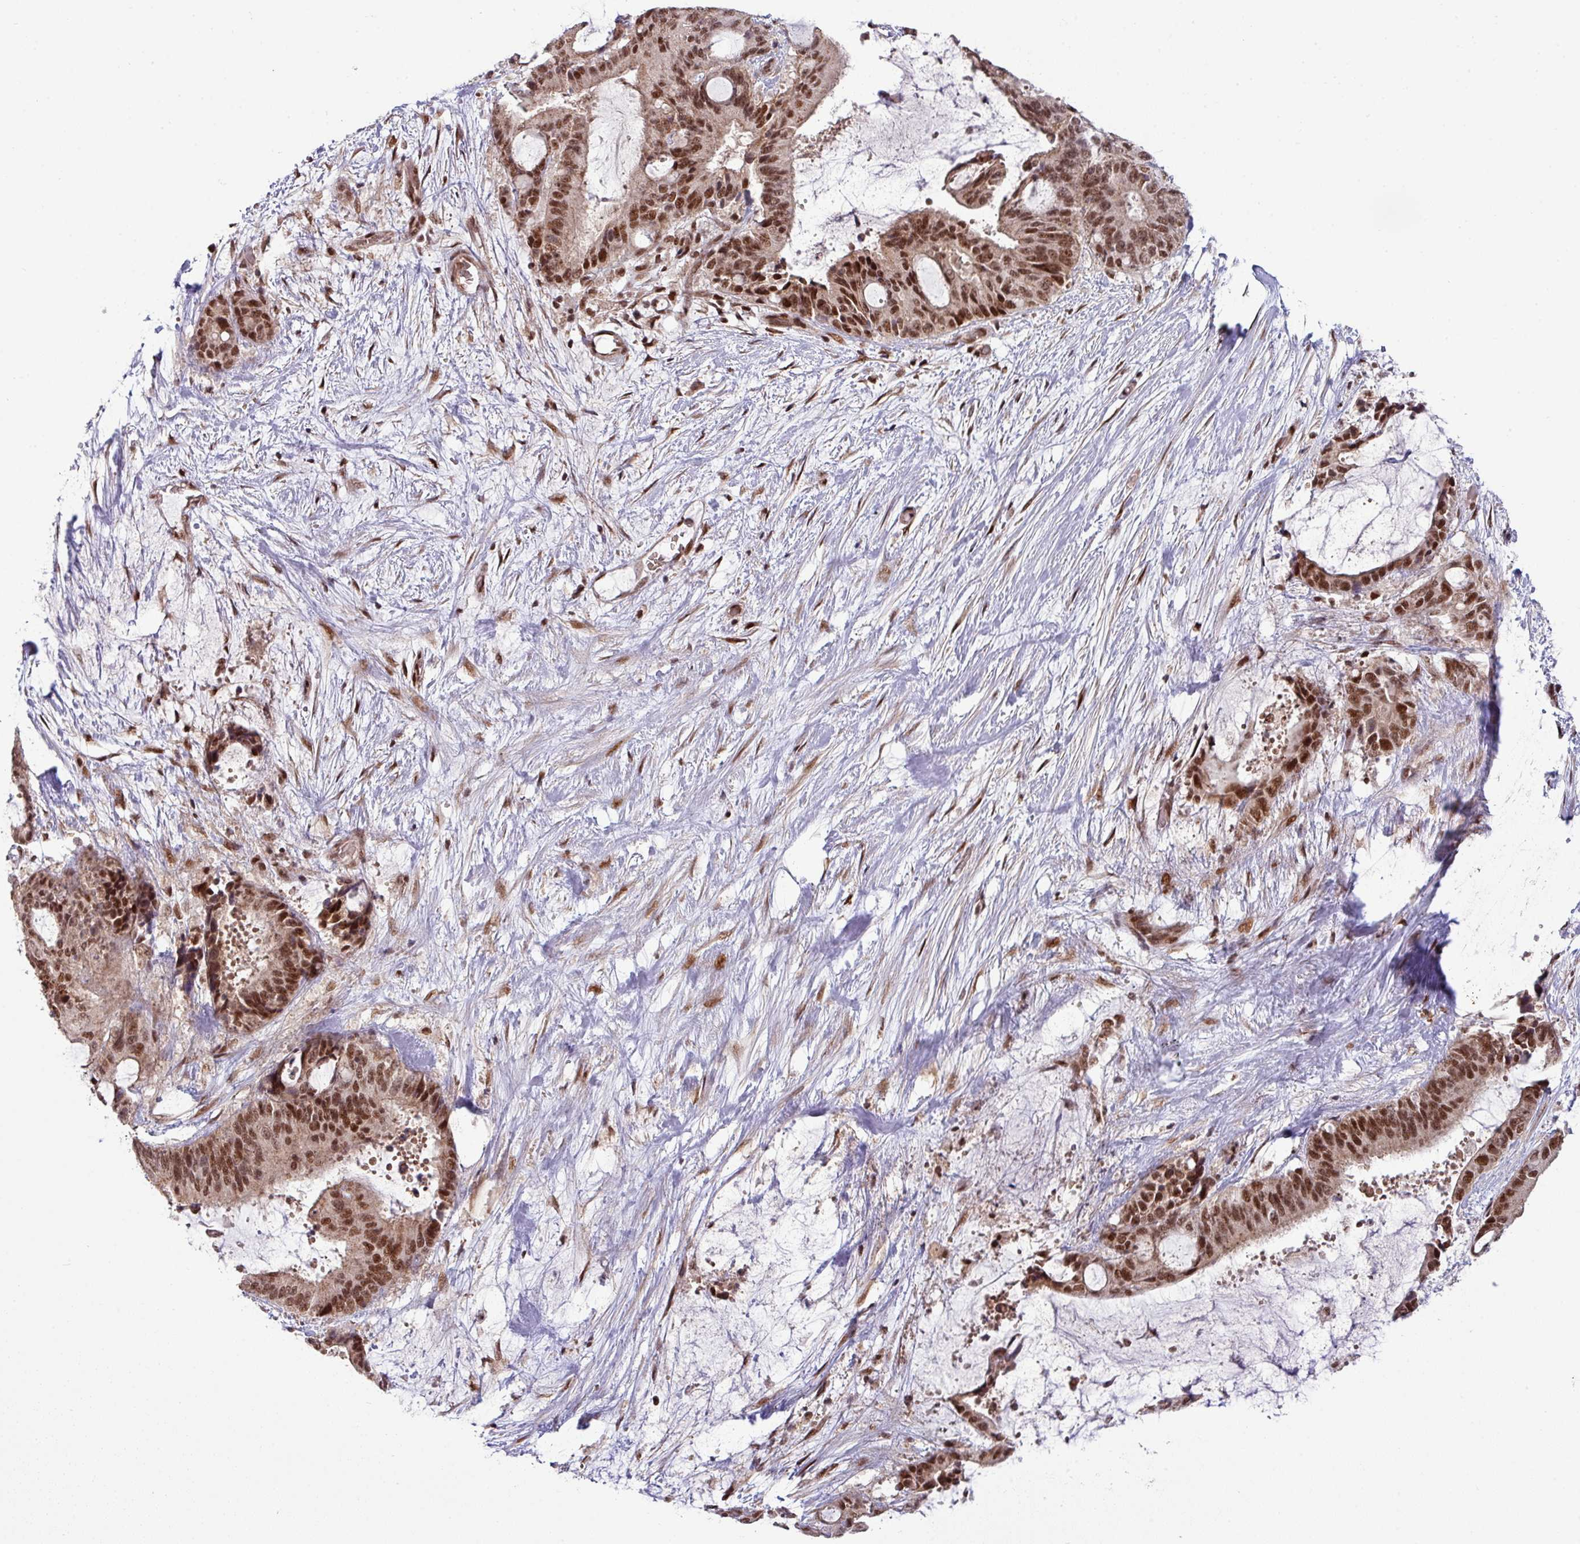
{"staining": {"intensity": "strong", "quantity": ">75%", "location": "nuclear"}, "tissue": "liver cancer", "cell_type": "Tumor cells", "image_type": "cancer", "snomed": [{"axis": "morphology", "description": "Normal tissue, NOS"}, {"axis": "morphology", "description": "Cholangiocarcinoma"}, {"axis": "topography", "description": "Liver"}, {"axis": "topography", "description": "Peripheral nerve tissue"}], "caption": "This micrograph displays cholangiocarcinoma (liver) stained with IHC to label a protein in brown. The nuclear of tumor cells show strong positivity for the protein. Nuclei are counter-stained blue.", "gene": "PHF23", "patient": {"sex": "female", "age": 73}}